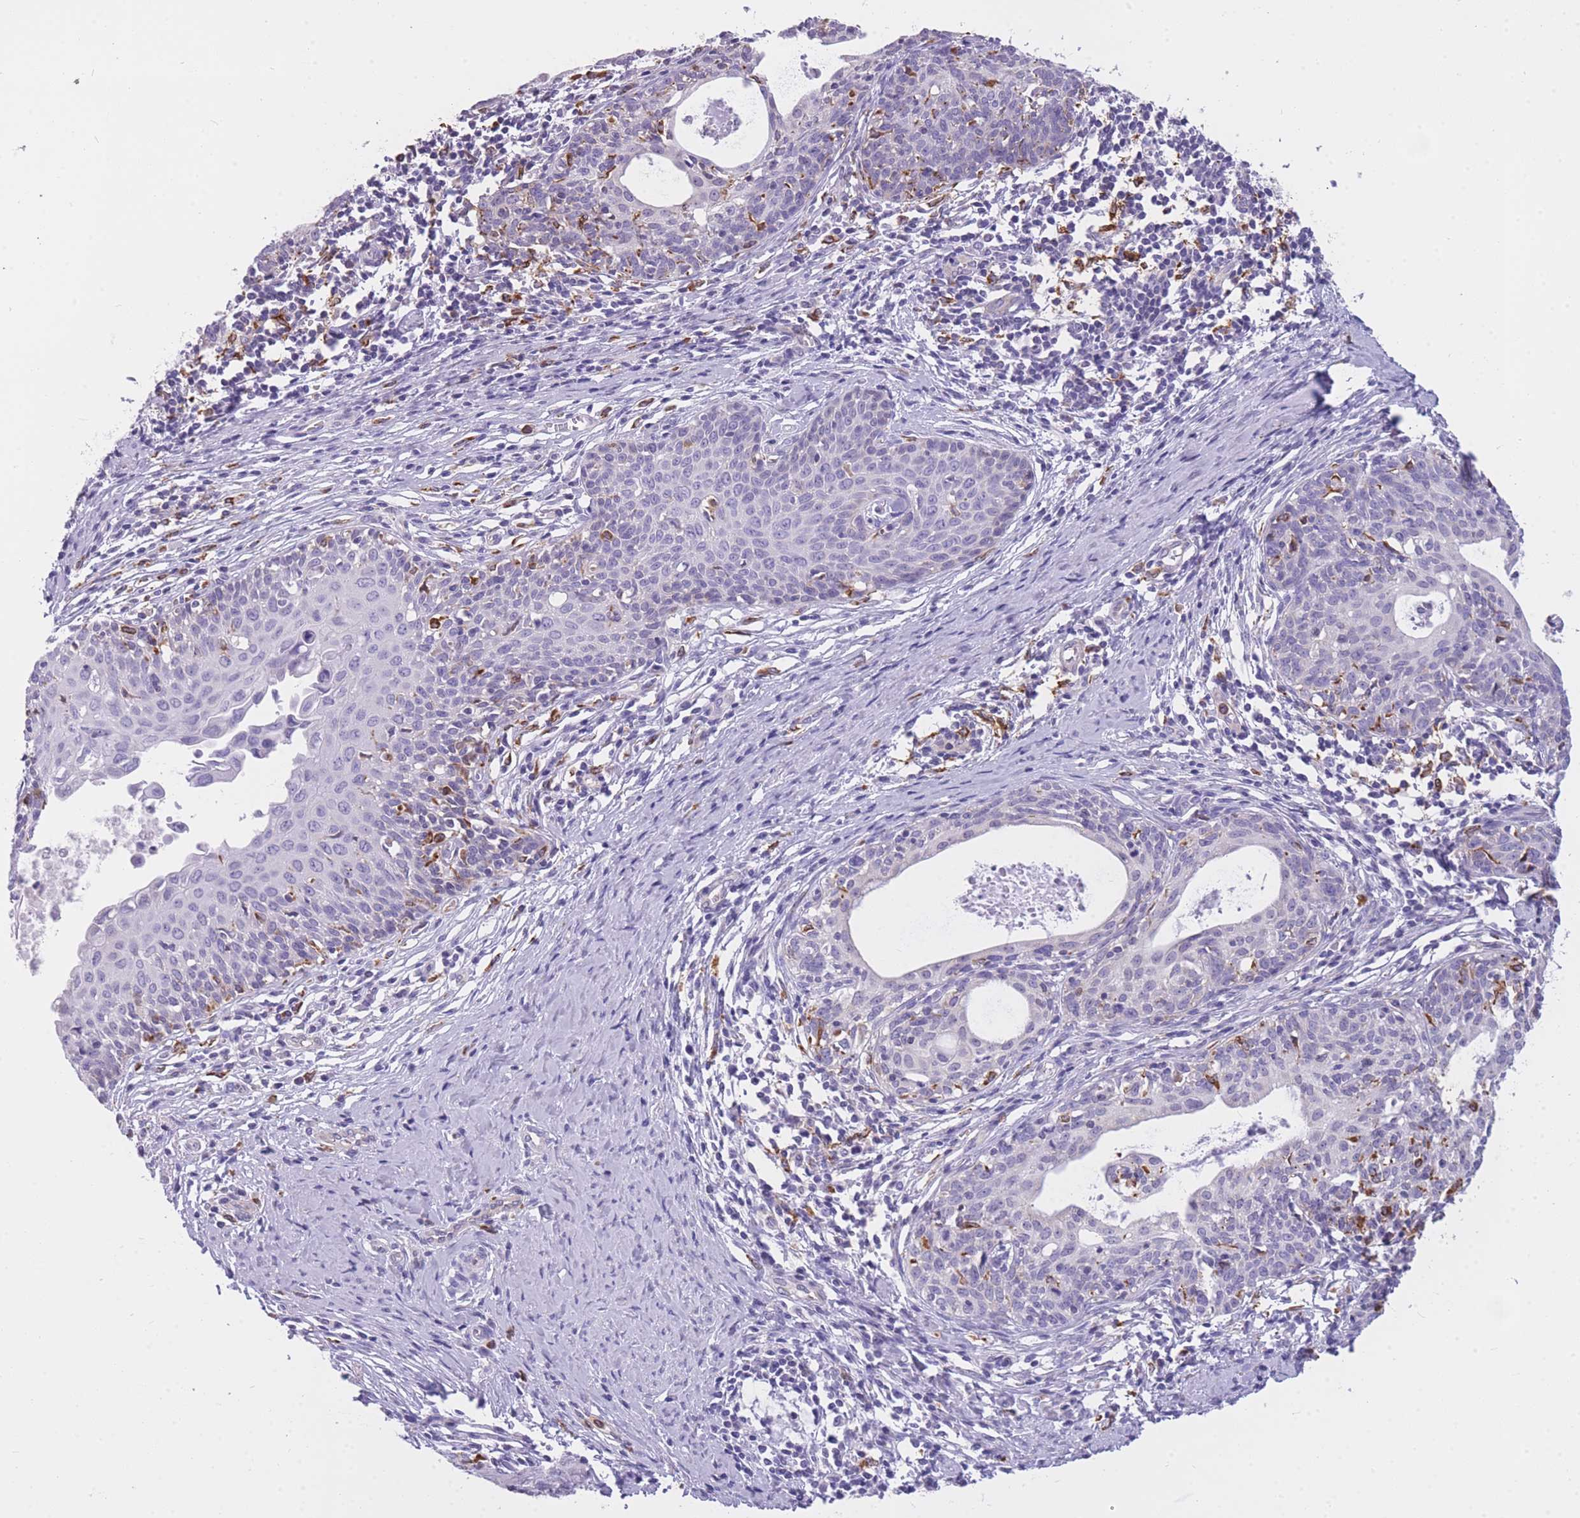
{"staining": {"intensity": "negative", "quantity": "none", "location": "none"}, "tissue": "cervical cancer", "cell_type": "Tumor cells", "image_type": "cancer", "snomed": [{"axis": "morphology", "description": "Squamous cell carcinoma, NOS"}, {"axis": "topography", "description": "Cervix"}], "caption": "Tumor cells are negative for protein expression in human cervical squamous cell carcinoma.", "gene": "ZNF662", "patient": {"sex": "female", "age": 52}}